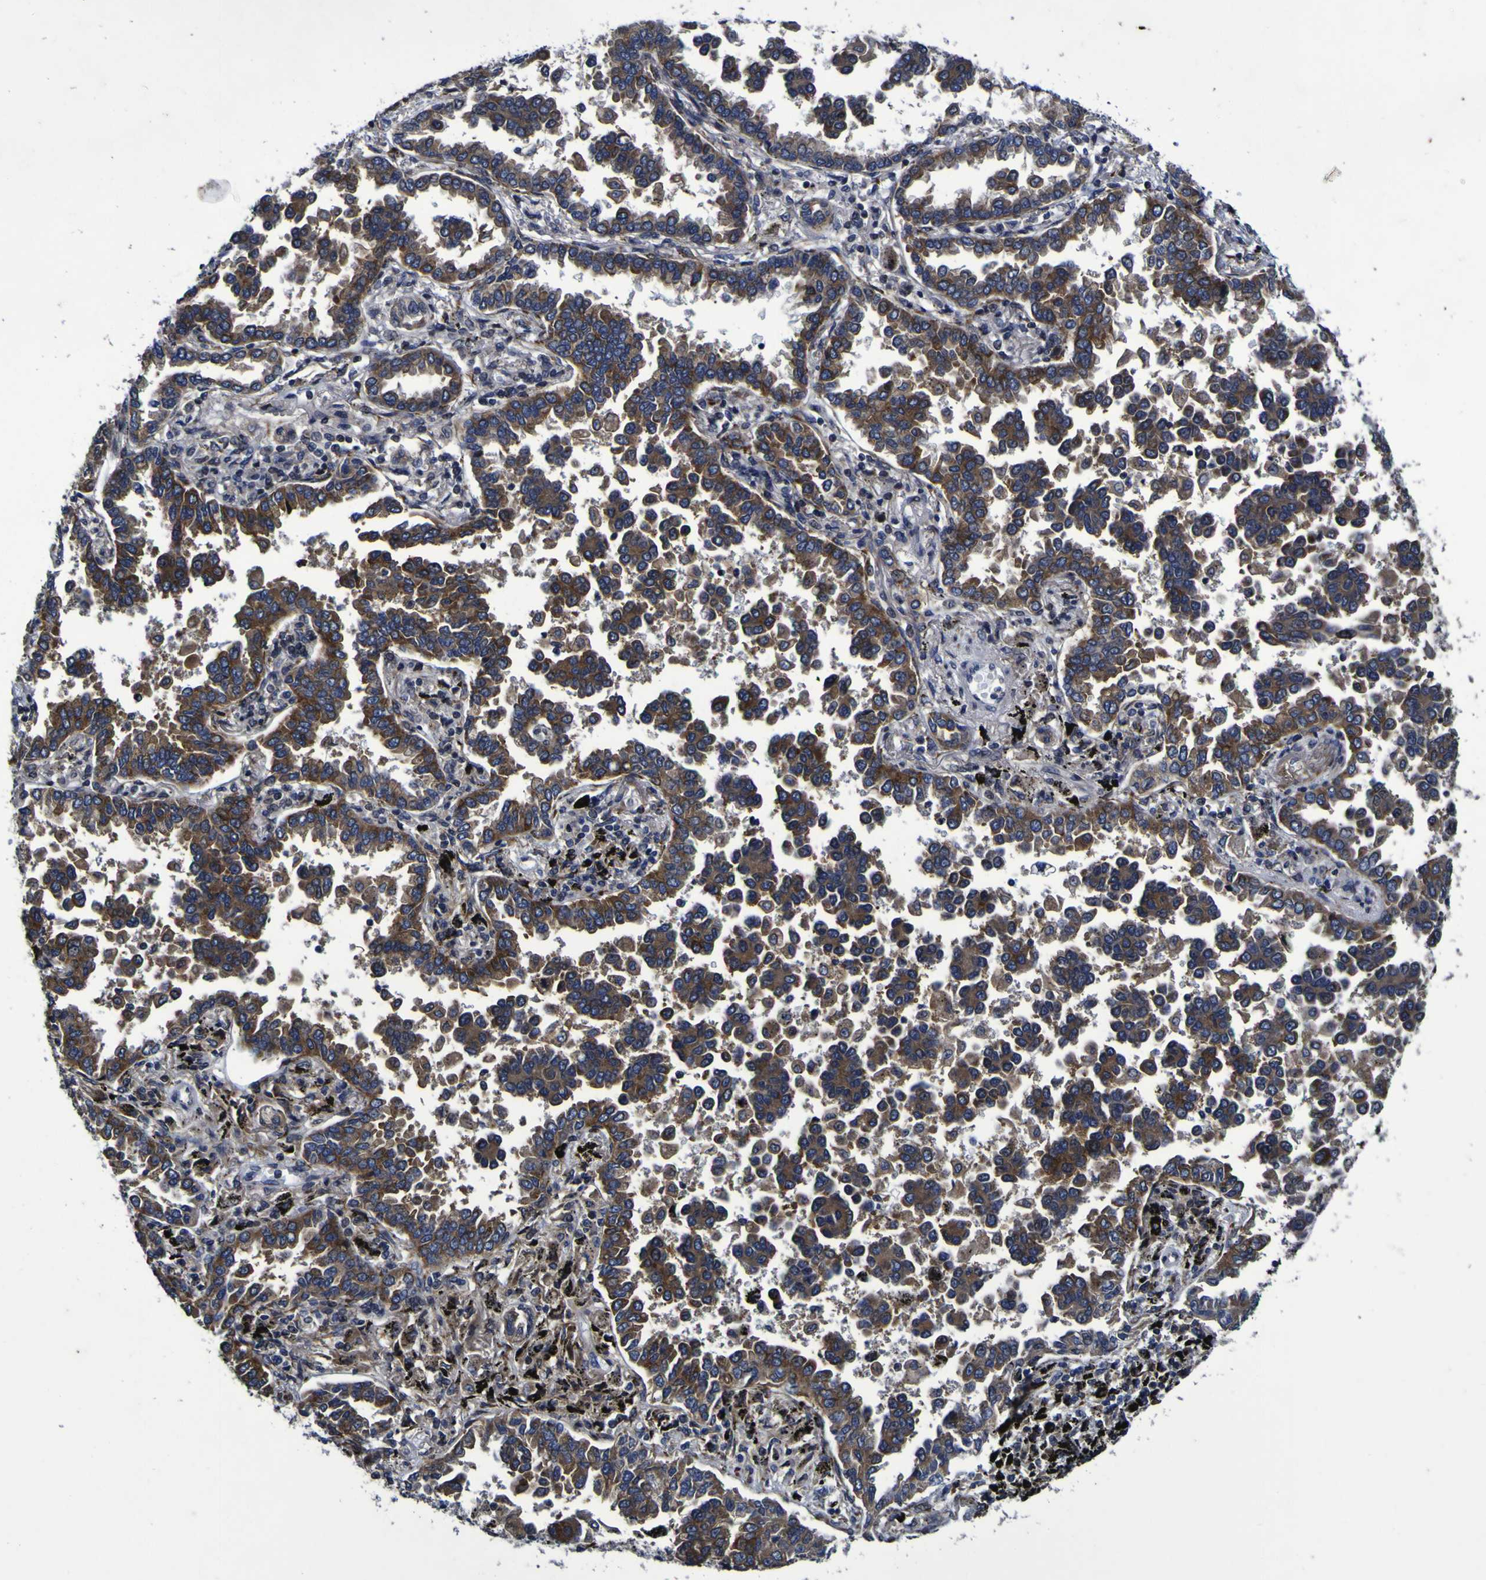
{"staining": {"intensity": "moderate", "quantity": ">75%", "location": "cytoplasmic/membranous"}, "tissue": "lung cancer", "cell_type": "Tumor cells", "image_type": "cancer", "snomed": [{"axis": "morphology", "description": "Normal tissue, NOS"}, {"axis": "morphology", "description": "Adenocarcinoma, NOS"}, {"axis": "topography", "description": "Lung"}], "caption": "Immunohistochemical staining of human lung cancer demonstrates moderate cytoplasmic/membranous protein expression in about >75% of tumor cells.", "gene": "P3H1", "patient": {"sex": "male", "age": 59}}